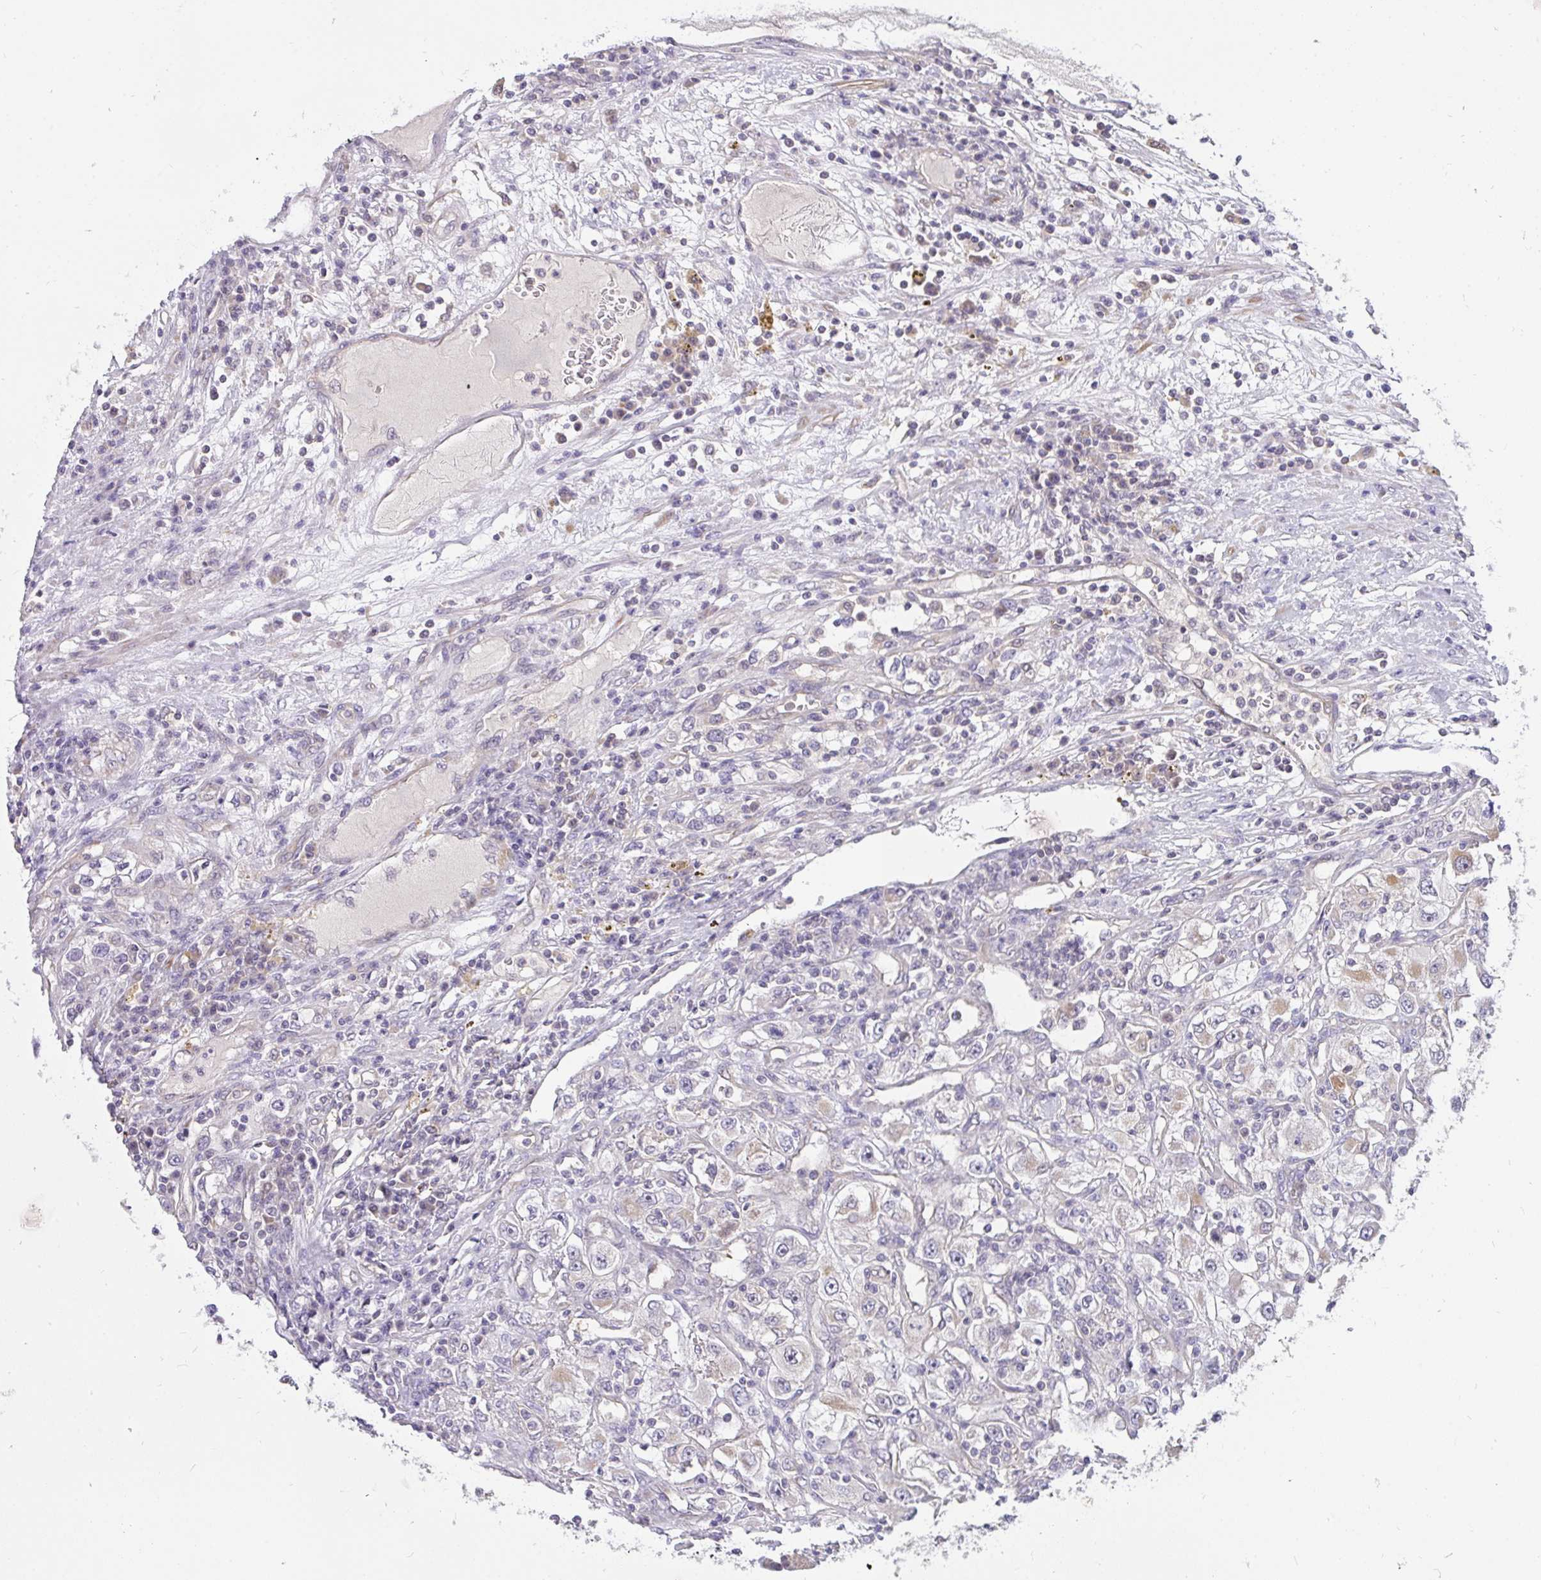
{"staining": {"intensity": "moderate", "quantity": "<25%", "location": "cytoplasmic/membranous"}, "tissue": "renal cancer", "cell_type": "Tumor cells", "image_type": "cancer", "snomed": [{"axis": "morphology", "description": "Adenocarcinoma, NOS"}, {"axis": "topography", "description": "Kidney"}], "caption": "This is a histology image of IHC staining of adenocarcinoma (renal), which shows moderate positivity in the cytoplasmic/membranous of tumor cells.", "gene": "C19orf54", "patient": {"sex": "female", "age": 52}}